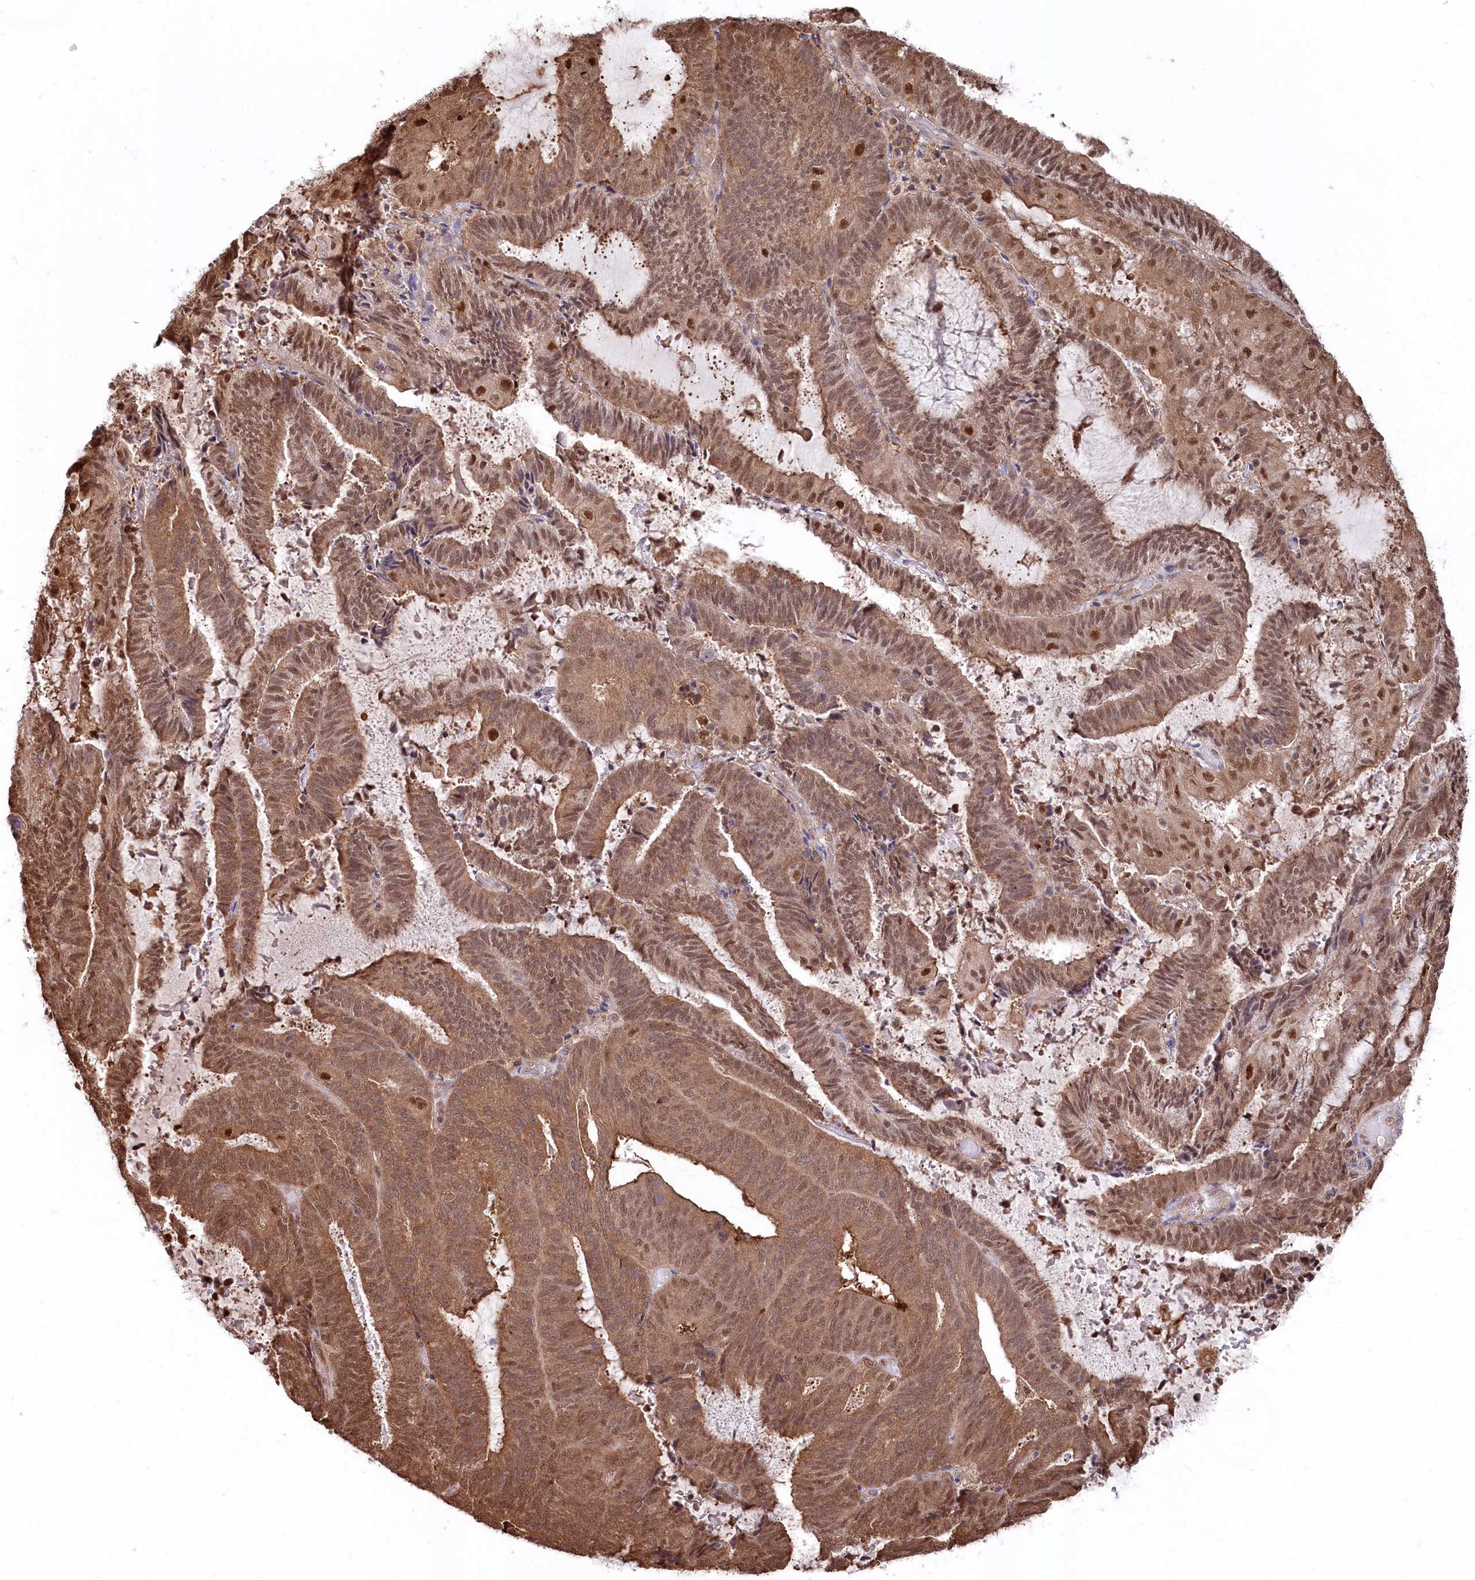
{"staining": {"intensity": "moderate", "quantity": ">75%", "location": "cytoplasmic/membranous,nuclear"}, "tissue": "endometrial cancer", "cell_type": "Tumor cells", "image_type": "cancer", "snomed": [{"axis": "morphology", "description": "Adenocarcinoma, NOS"}, {"axis": "topography", "description": "Endometrium"}], "caption": "Immunohistochemistry (DAB) staining of endometrial cancer (adenocarcinoma) exhibits moderate cytoplasmic/membranous and nuclear protein positivity in about >75% of tumor cells.", "gene": "PSMA1", "patient": {"sex": "female", "age": 81}}